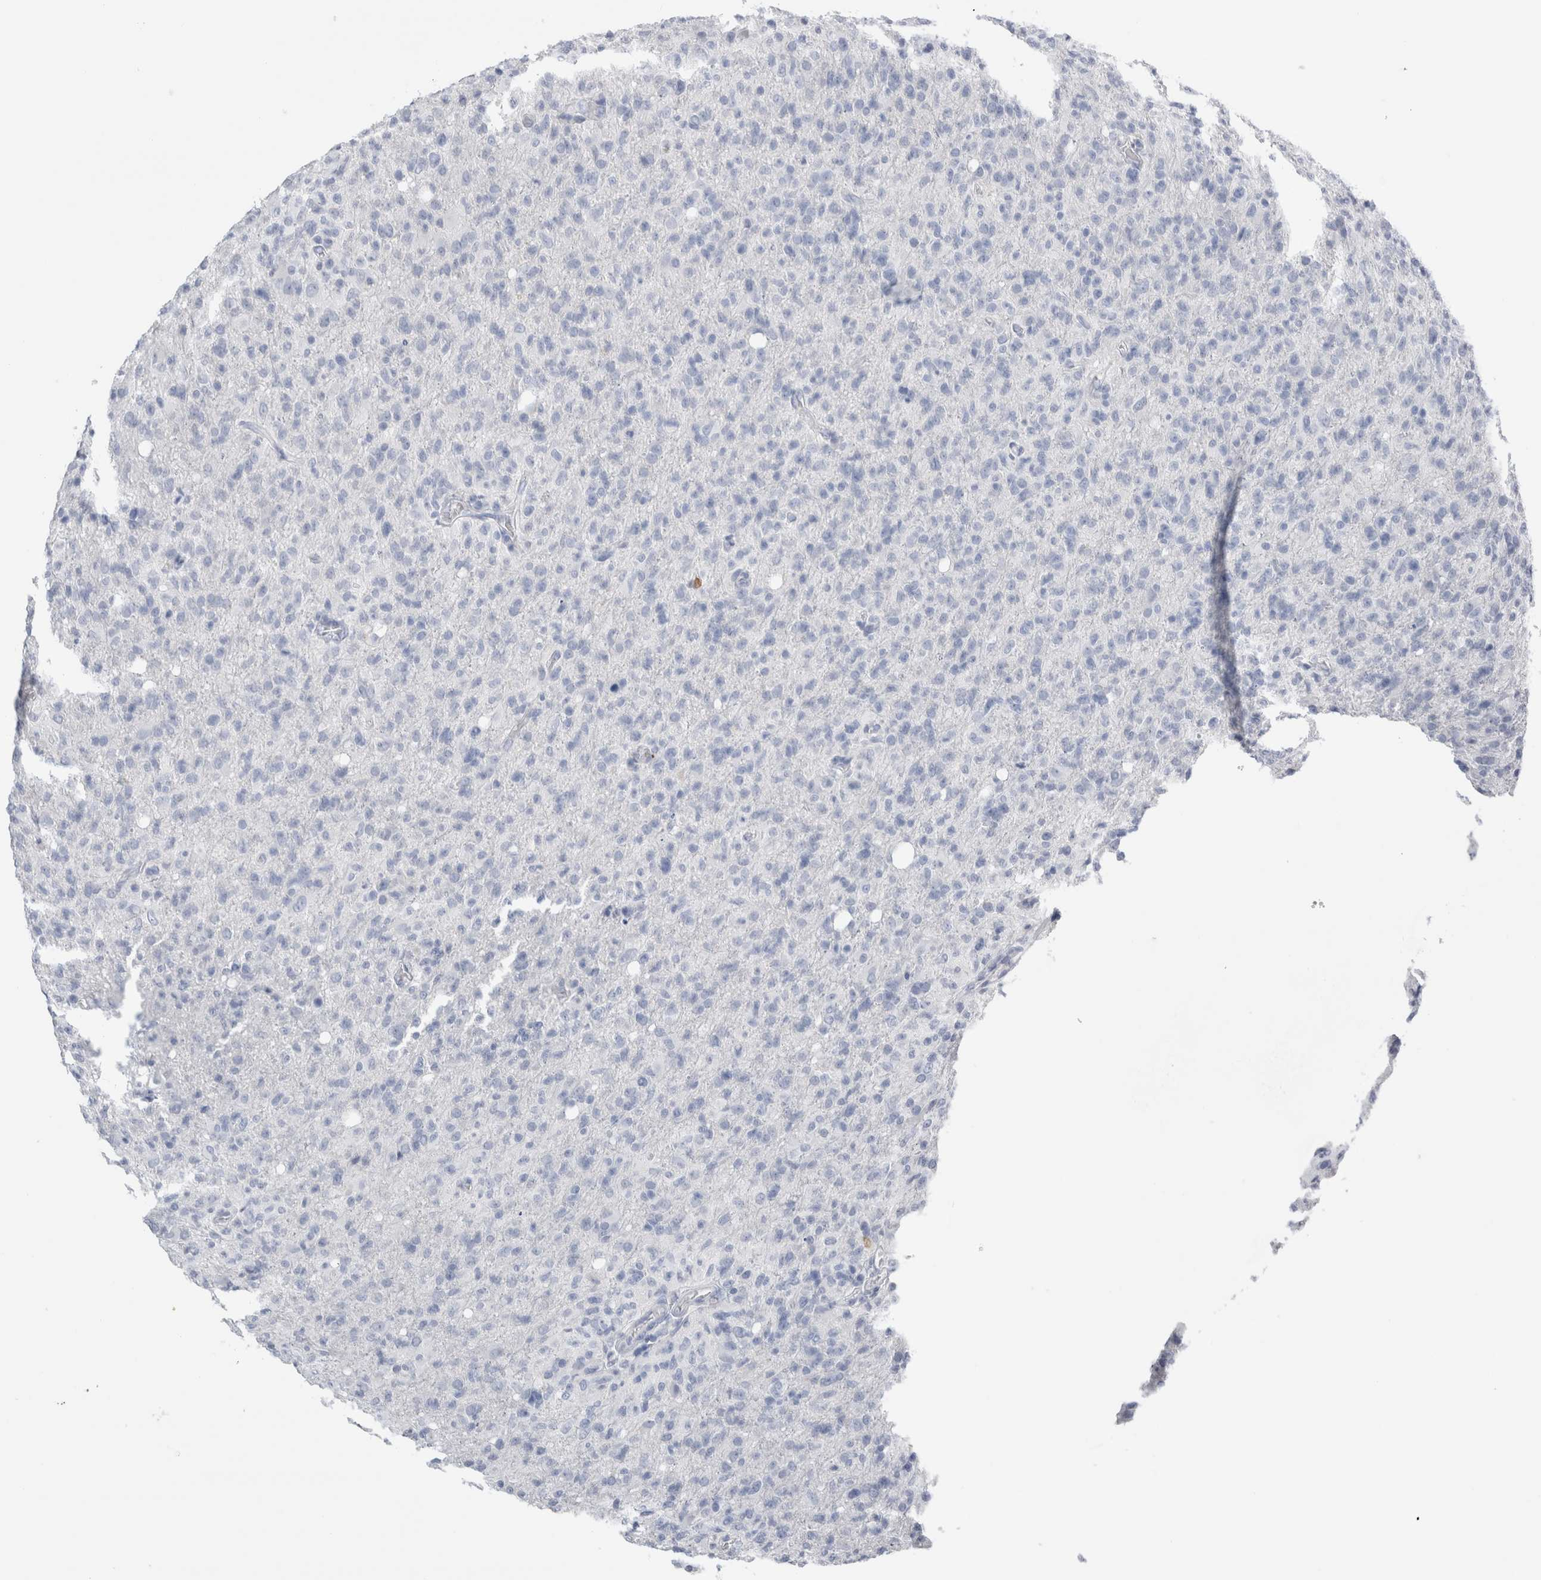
{"staining": {"intensity": "negative", "quantity": "none", "location": "none"}, "tissue": "glioma", "cell_type": "Tumor cells", "image_type": "cancer", "snomed": [{"axis": "morphology", "description": "Glioma, malignant, High grade"}, {"axis": "topography", "description": "Brain"}], "caption": "Malignant glioma (high-grade) stained for a protein using immunohistochemistry exhibits no staining tumor cells.", "gene": "S100A12", "patient": {"sex": "female", "age": 57}}